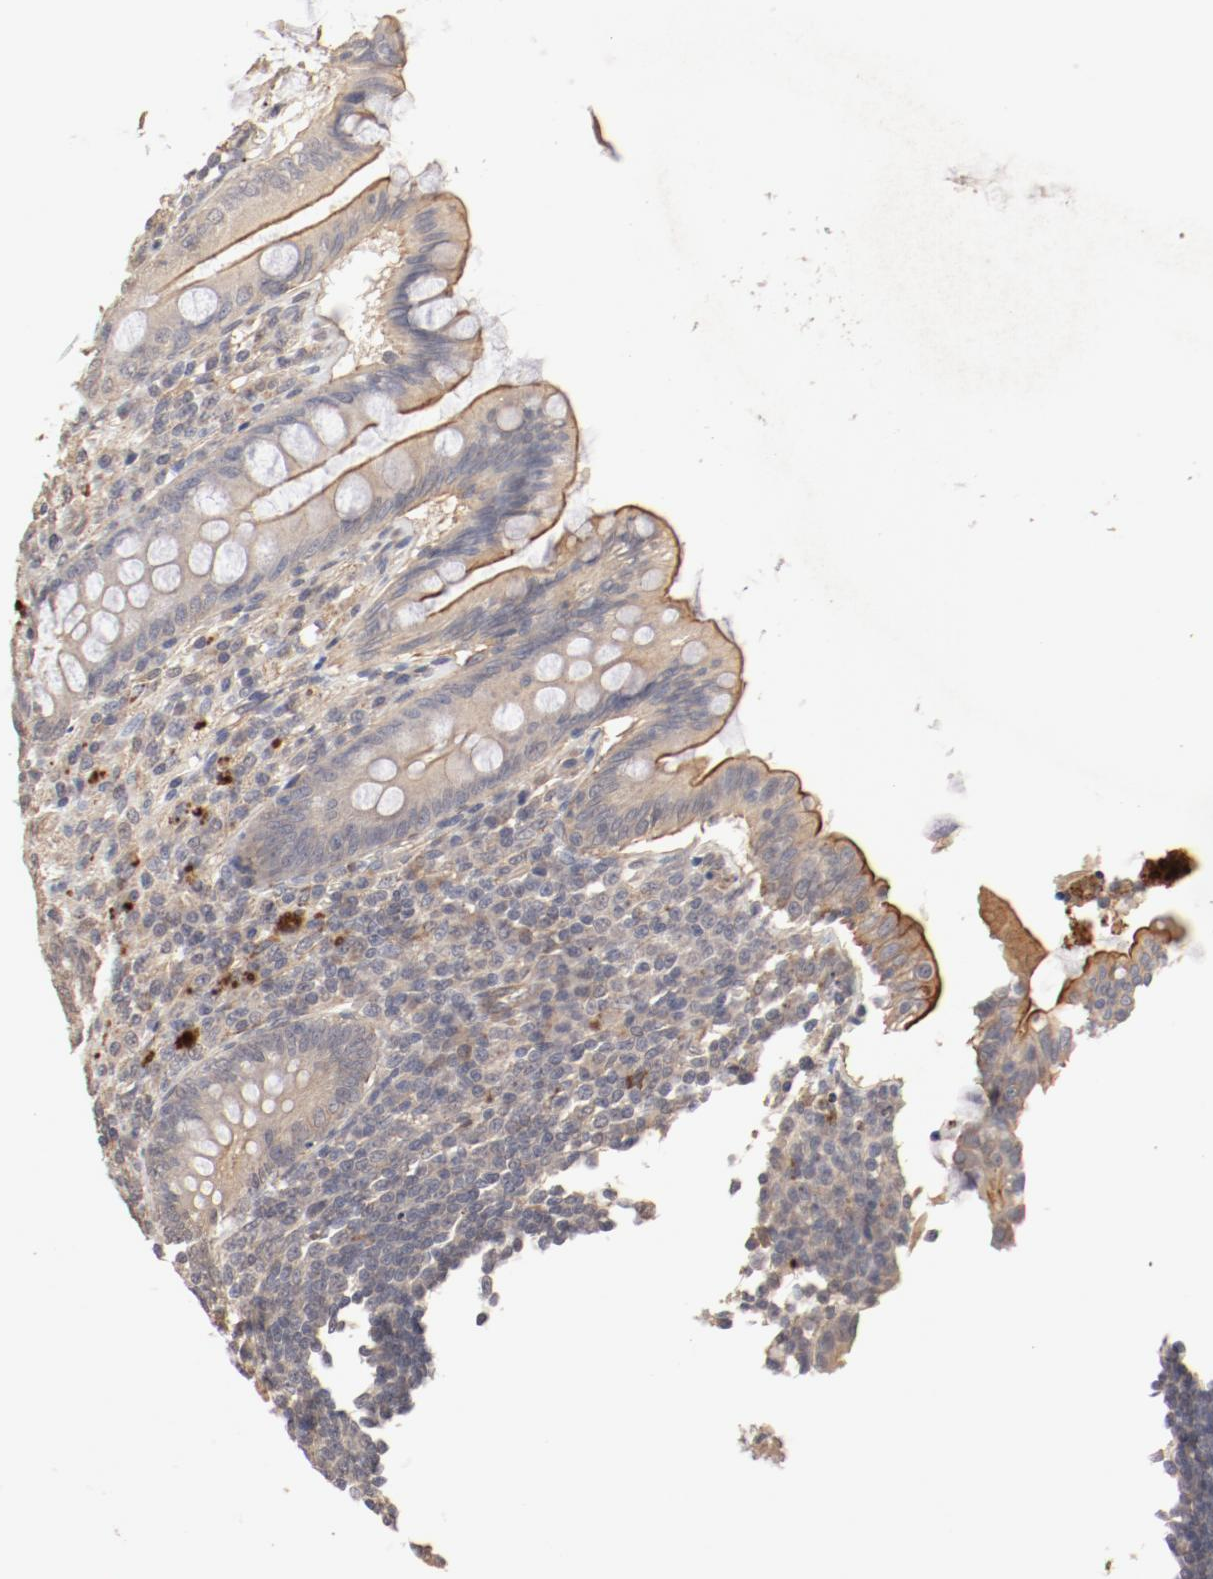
{"staining": {"intensity": "moderate", "quantity": ">75%", "location": "cytoplasmic/membranous"}, "tissue": "appendix", "cell_type": "Glandular cells", "image_type": "normal", "snomed": [{"axis": "morphology", "description": "Normal tissue, NOS"}, {"axis": "topography", "description": "Appendix"}], "caption": "Benign appendix was stained to show a protein in brown. There is medium levels of moderate cytoplasmic/membranous expression in about >75% of glandular cells.", "gene": "IL3RA", "patient": {"sex": "female", "age": 66}}